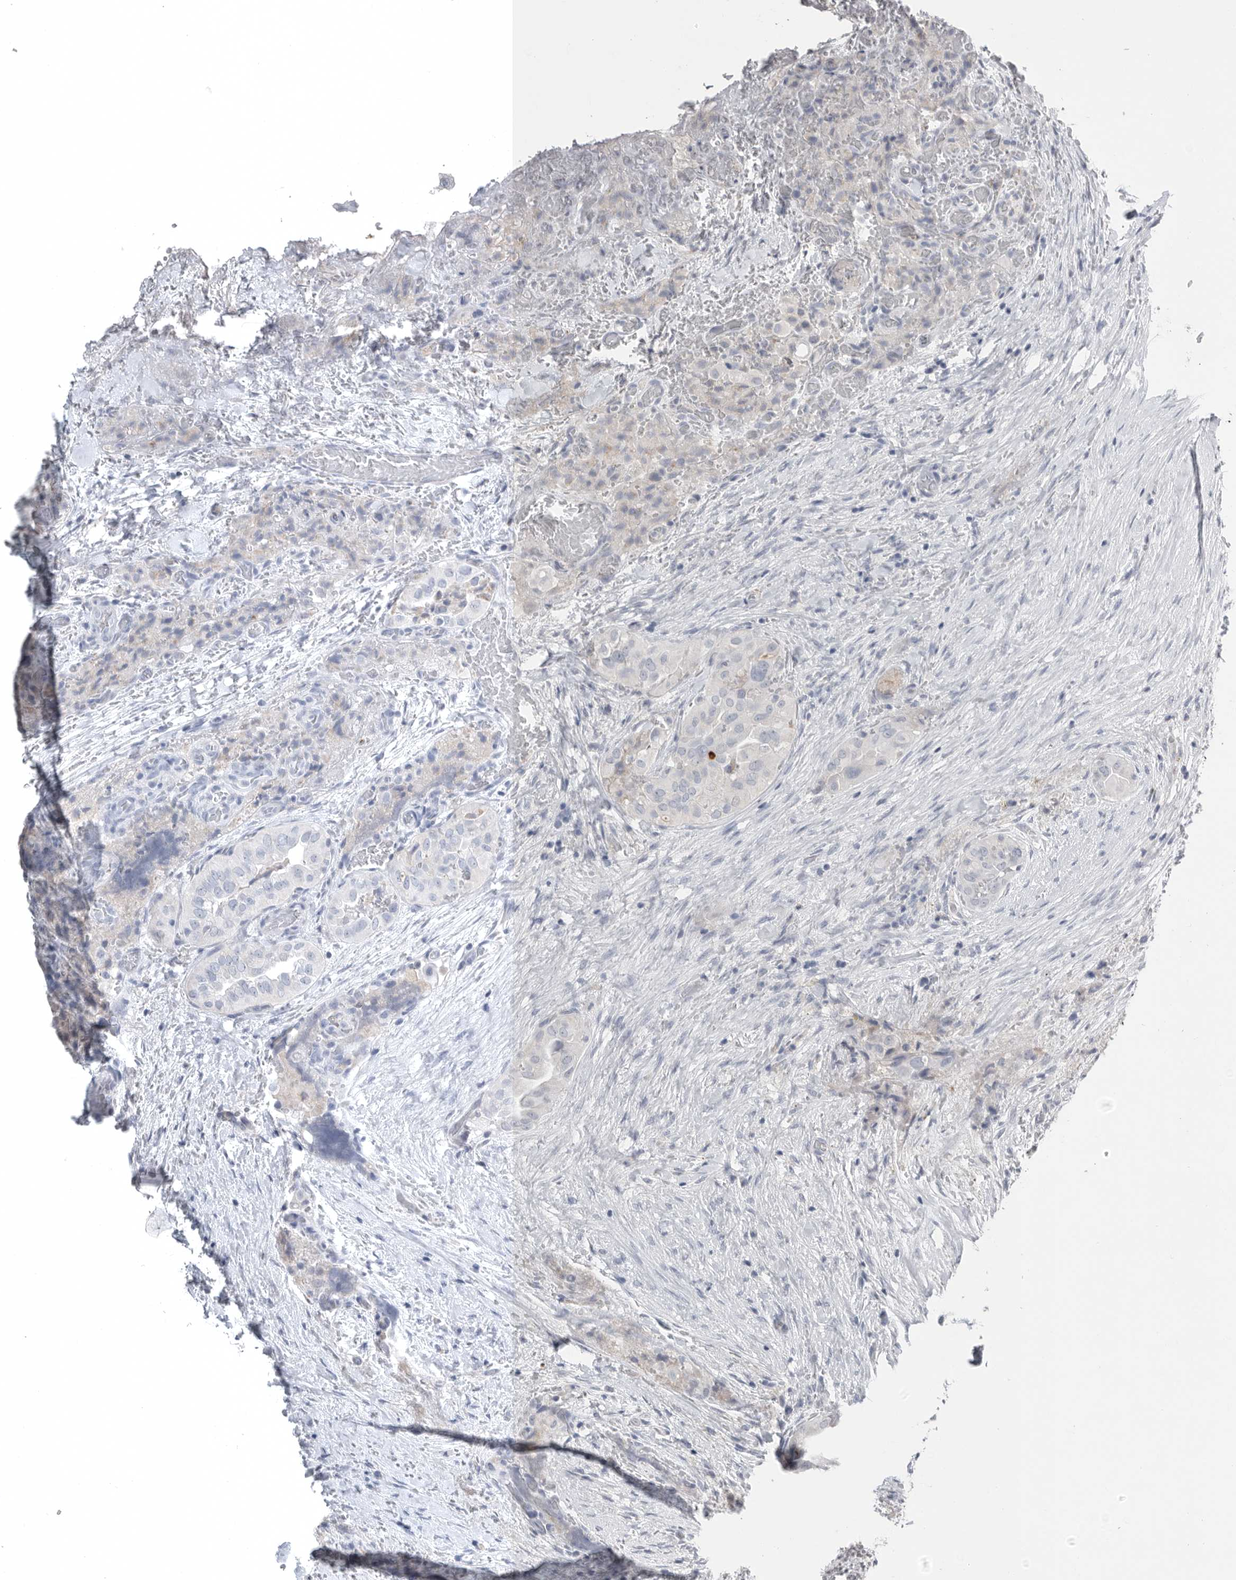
{"staining": {"intensity": "negative", "quantity": "none", "location": "none"}, "tissue": "thyroid cancer", "cell_type": "Tumor cells", "image_type": "cancer", "snomed": [{"axis": "morphology", "description": "Papillary adenocarcinoma, NOS"}, {"axis": "topography", "description": "Thyroid gland"}], "caption": "The immunohistochemistry photomicrograph has no significant expression in tumor cells of thyroid cancer (papillary adenocarcinoma) tissue. The staining was performed using DAB to visualize the protein expression in brown, while the nuclei were stained in blue with hematoxylin (Magnification: 20x).", "gene": "TIMP1", "patient": {"sex": "female", "age": 59}}